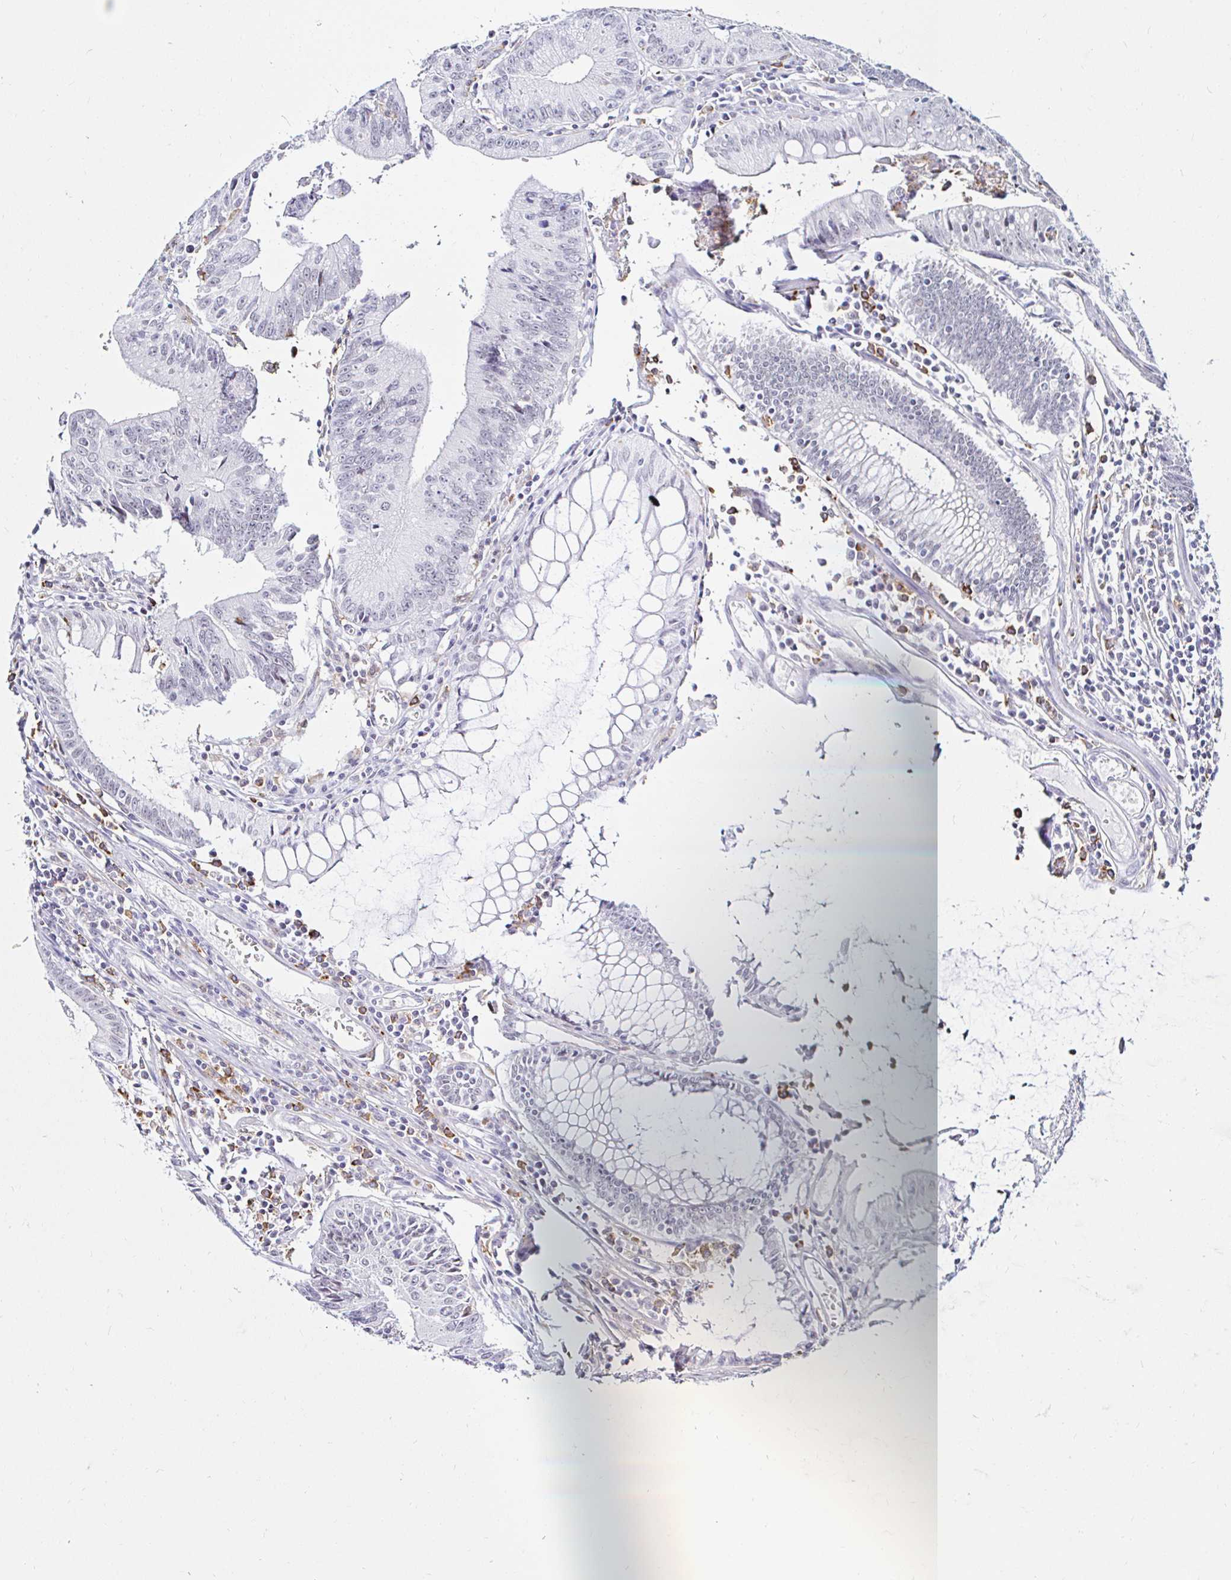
{"staining": {"intensity": "negative", "quantity": "none", "location": "none"}, "tissue": "colorectal cancer", "cell_type": "Tumor cells", "image_type": "cancer", "snomed": [{"axis": "morphology", "description": "Adenocarcinoma, NOS"}, {"axis": "topography", "description": "Rectum"}], "caption": "There is no significant positivity in tumor cells of colorectal cancer (adenocarcinoma).", "gene": "CYBB", "patient": {"sex": "female", "age": 81}}